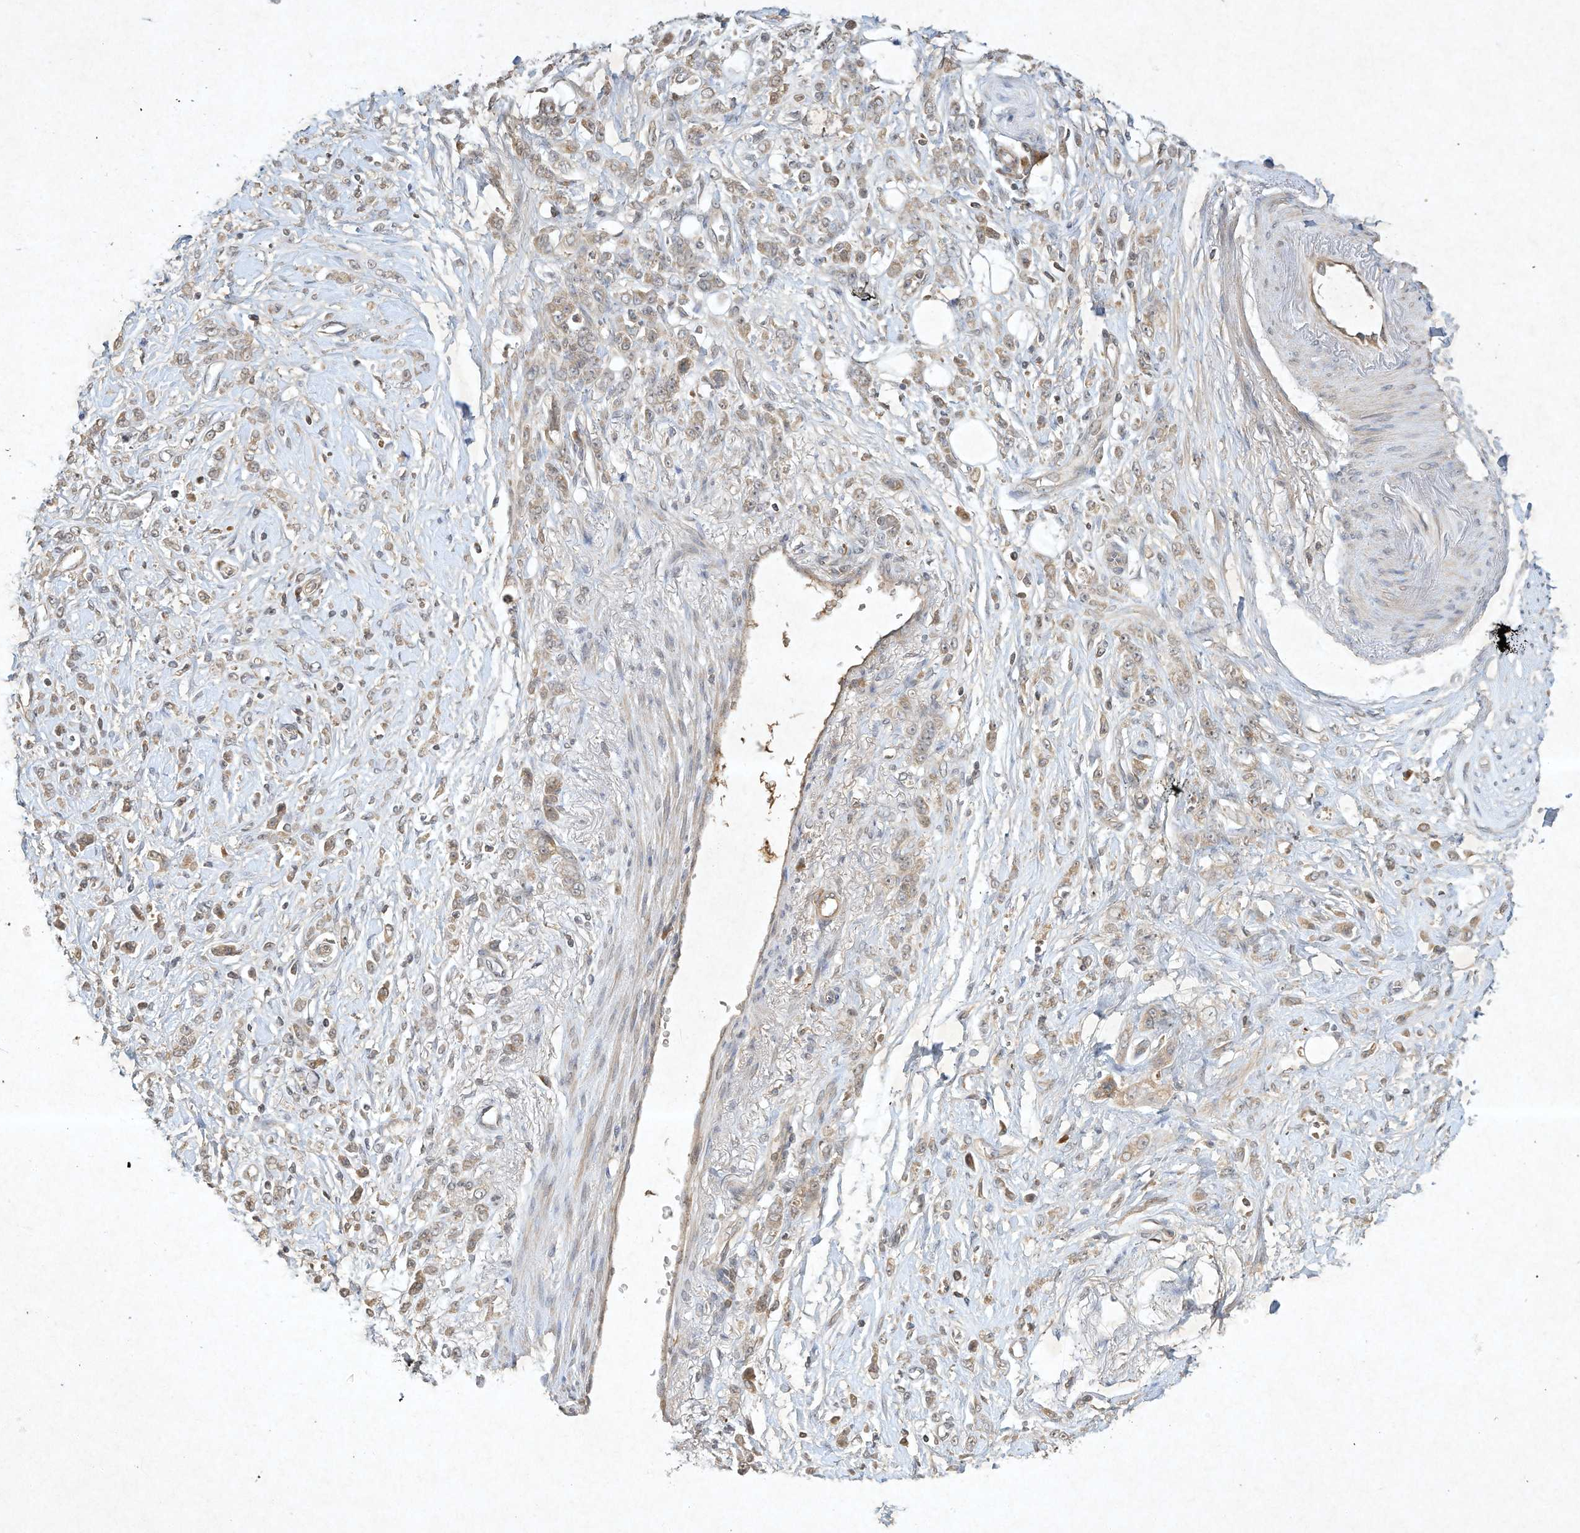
{"staining": {"intensity": "weak", "quantity": ">75%", "location": "cytoplasmic/membranous"}, "tissue": "stomach cancer", "cell_type": "Tumor cells", "image_type": "cancer", "snomed": [{"axis": "morphology", "description": "Normal tissue, NOS"}, {"axis": "morphology", "description": "Adenocarcinoma, NOS"}, {"axis": "topography", "description": "Stomach"}], "caption": "A histopathology image showing weak cytoplasmic/membranous expression in approximately >75% of tumor cells in stomach cancer (adenocarcinoma), as visualized by brown immunohistochemical staining.", "gene": "BTRC", "patient": {"sex": "male", "age": 82}}